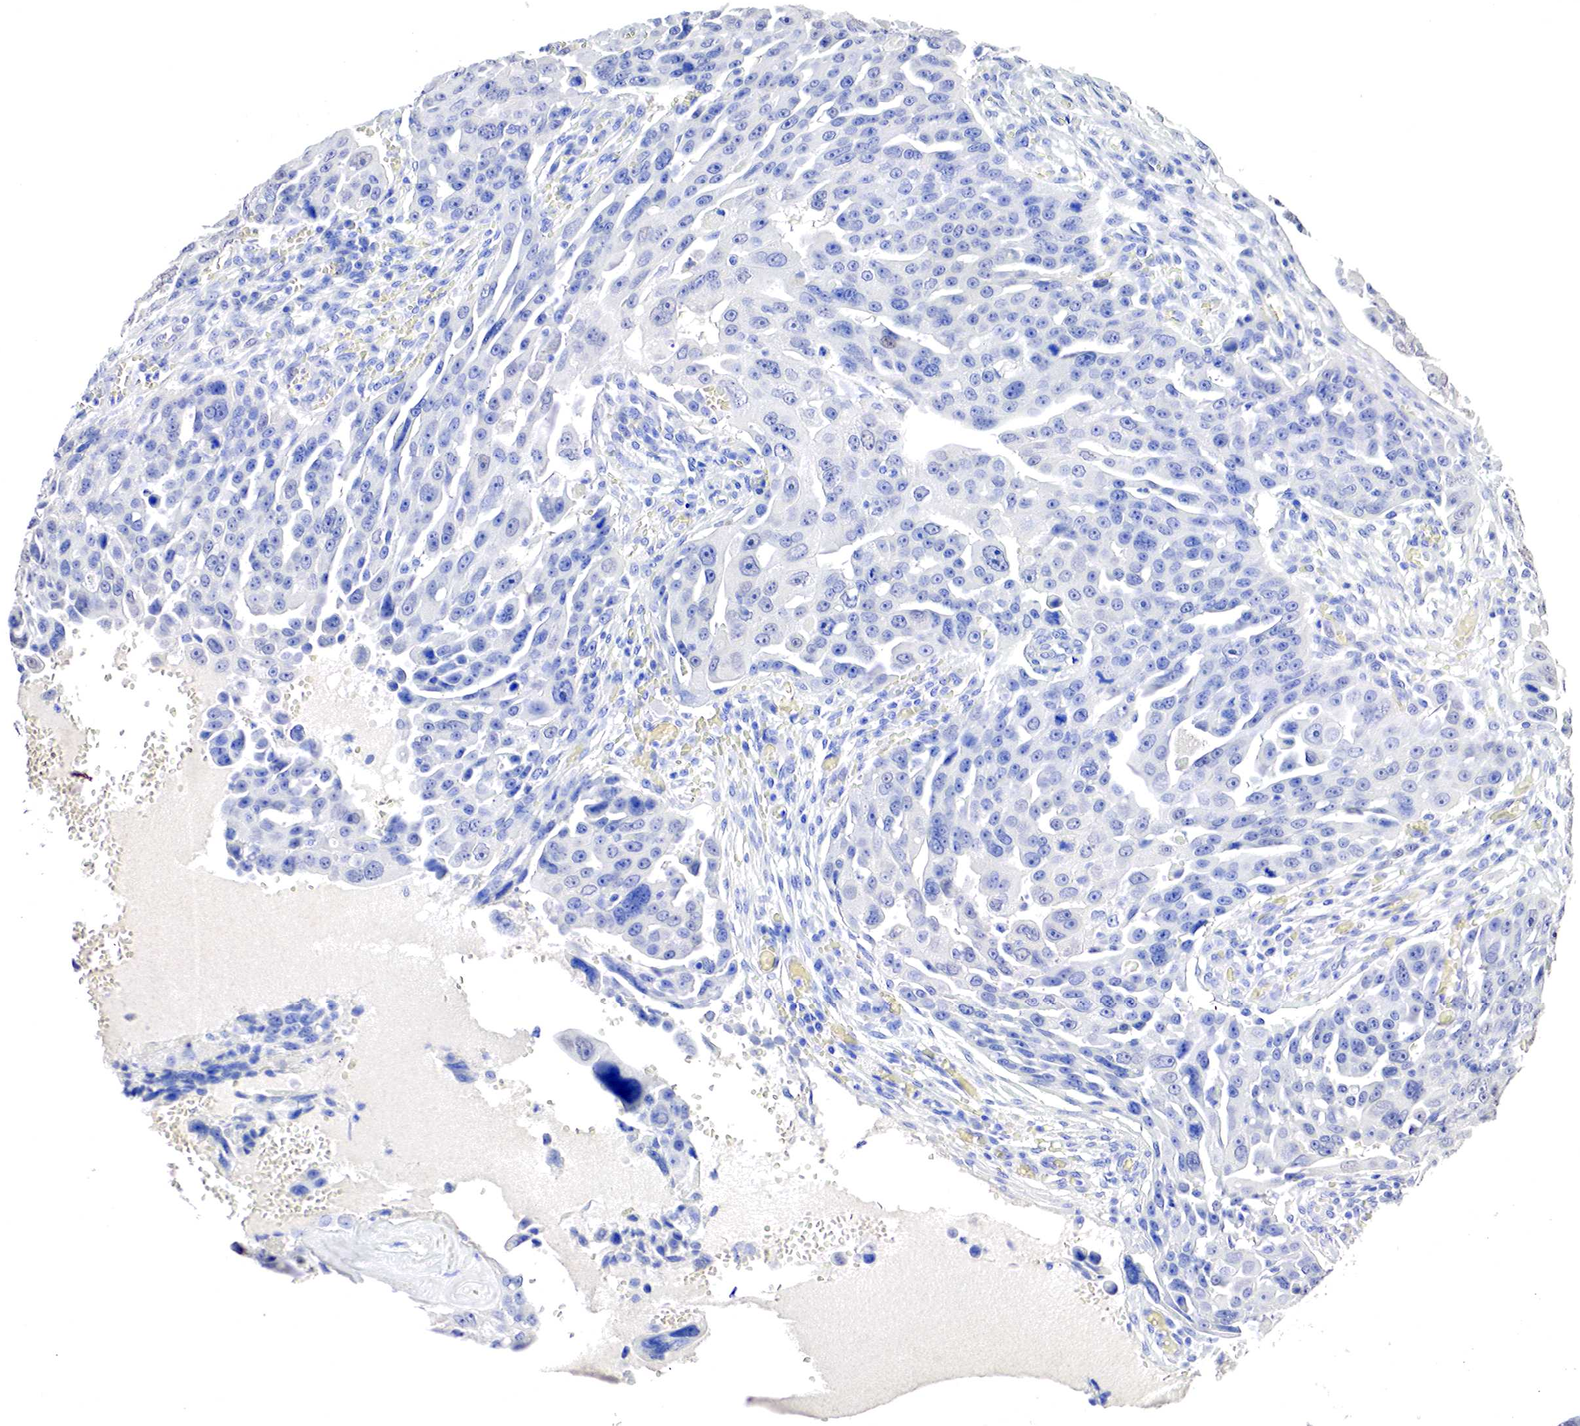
{"staining": {"intensity": "negative", "quantity": "none", "location": "none"}, "tissue": "ovarian cancer", "cell_type": "Tumor cells", "image_type": "cancer", "snomed": [{"axis": "morphology", "description": "Carcinoma, endometroid"}, {"axis": "topography", "description": "Ovary"}], "caption": "A photomicrograph of human ovarian endometroid carcinoma is negative for staining in tumor cells.", "gene": "OTC", "patient": {"sex": "female", "age": 75}}